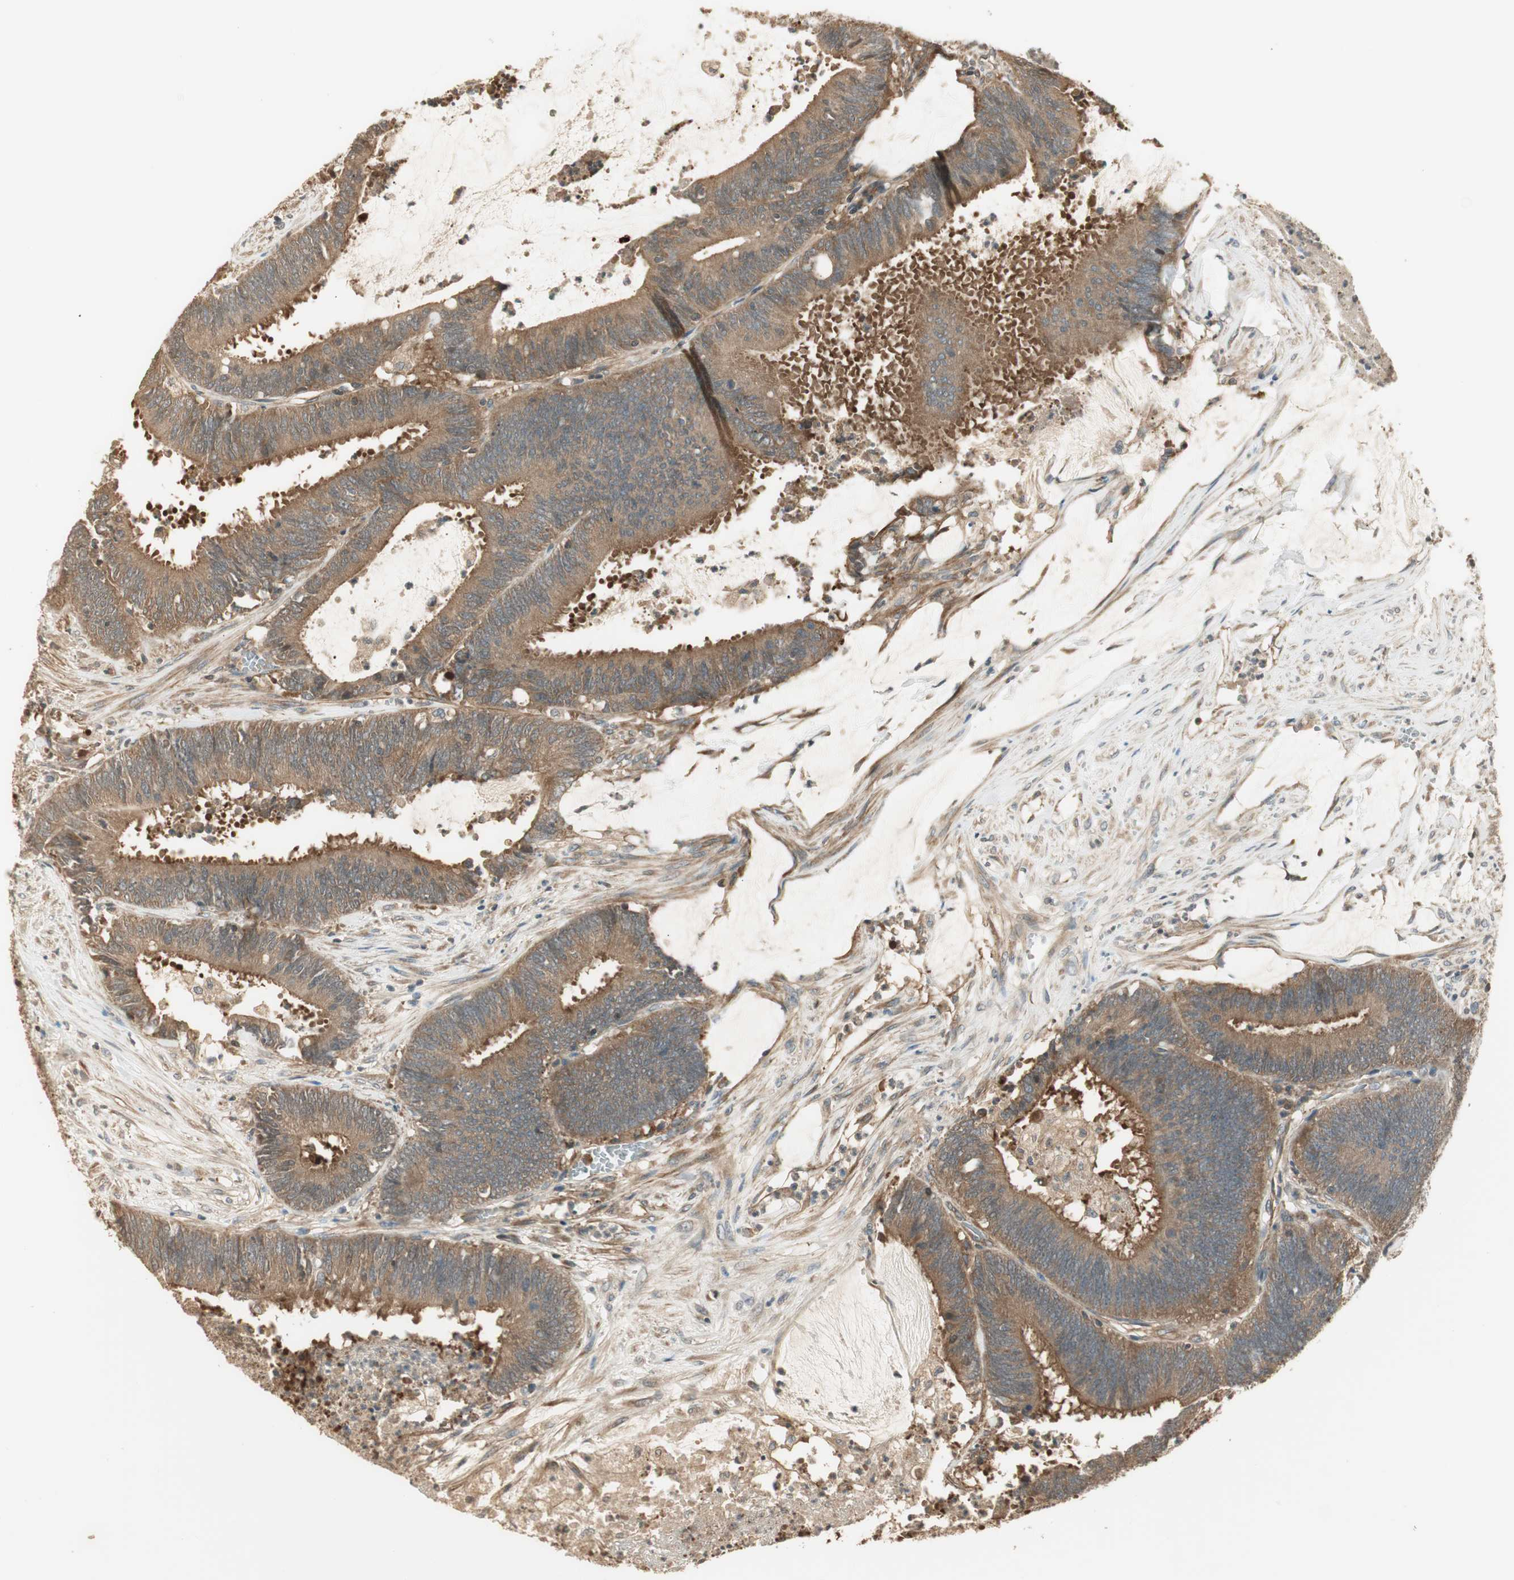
{"staining": {"intensity": "weak", "quantity": ">75%", "location": "cytoplasmic/membranous"}, "tissue": "colorectal cancer", "cell_type": "Tumor cells", "image_type": "cancer", "snomed": [{"axis": "morphology", "description": "Adenocarcinoma, NOS"}, {"axis": "topography", "description": "Rectum"}], "caption": "Colorectal cancer stained with immunohistochemistry exhibits weak cytoplasmic/membranous staining in approximately >75% of tumor cells. The staining was performed using DAB (3,3'-diaminobenzidine) to visualize the protein expression in brown, while the nuclei were stained in blue with hematoxylin (Magnification: 20x).", "gene": "PFDN5", "patient": {"sex": "female", "age": 66}}